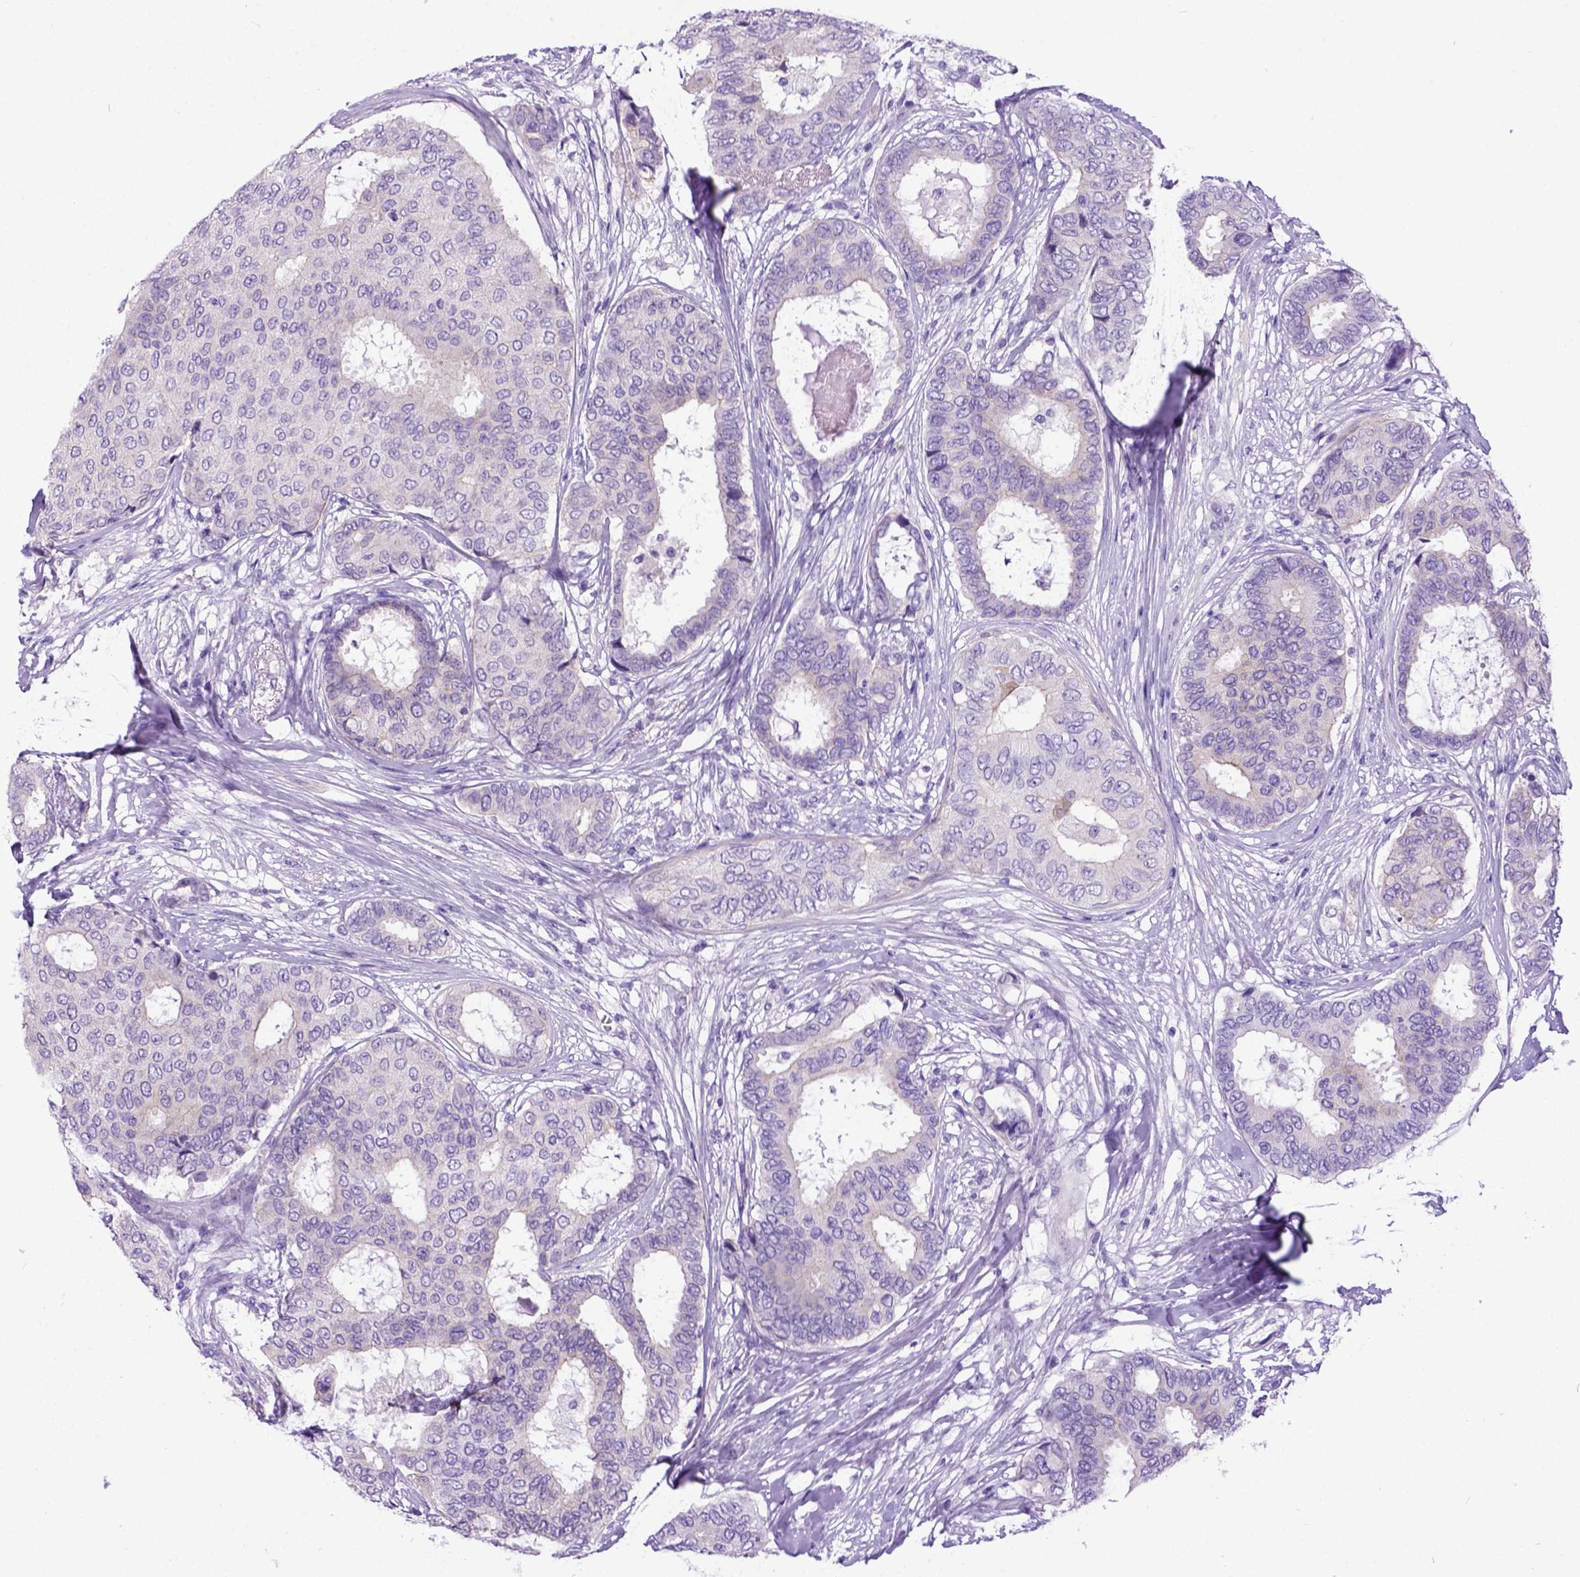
{"staining": {"intensity": "weak", "quantity": "25%-75%", "location": "cytoplasmic/membranous"}, "tissue": "breast cancer", "cell_type": "Tumor cells", "image_type": "cancer", "snomed": [{"axis": "morphology", "description": "Duct carcinoma"}, {"axis": "topography", "description": "Breast"}], "caption": "Breast cancer (intraductal carcinoma) stained with immunohistochemistry exhibits weak cytoplasmic/membranous positivity in approximately 25%-75% of tumor cells. (Brightfield microscopy of DAB IHC at high magnification).", "gene": "NEK5", "patient": {"sex": "female", "age": 75}}